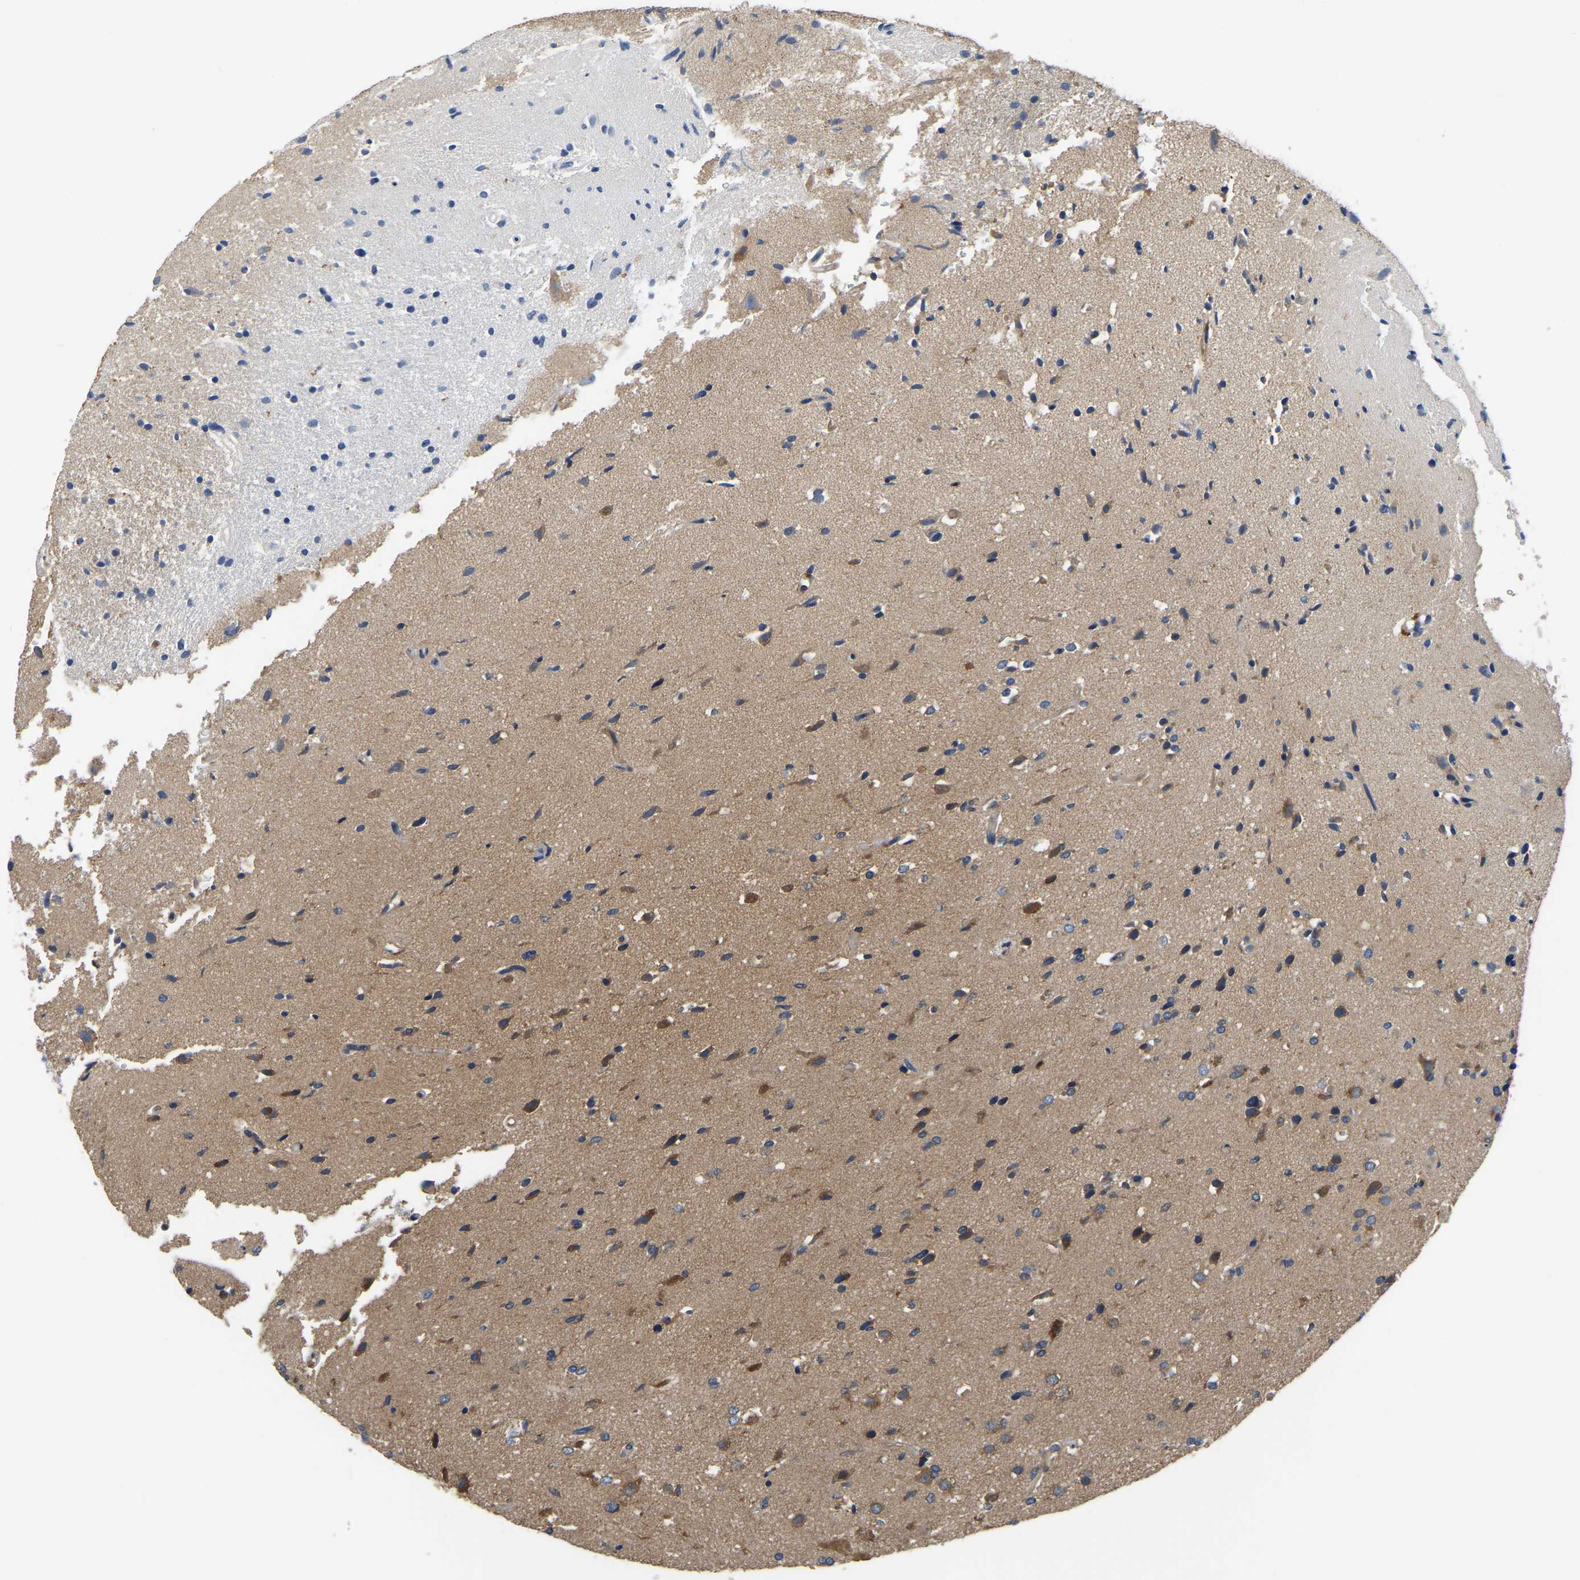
{"staining": {"intensity": "moderate", "quantity": "25%-75%", "location": "cytoplasmic/membranous"}, "tissue": "glioma", "cell_type": "Tumor cells", "image_type": "cancer", "snomed": [{"axis": "morphology", "description": "Glioma, malignant, High grade"}, {"axis": "topography", "description": "Brain"}], "caption": "High-power microscopy captured an immunohistochemistry histopathology image of glioma, revealing moderate cytoplasmic/membranous expression in approximately 25%-75% of tumor cells.", "gene": "GARS1", "patient": {"sex": "male", "age": 33}}